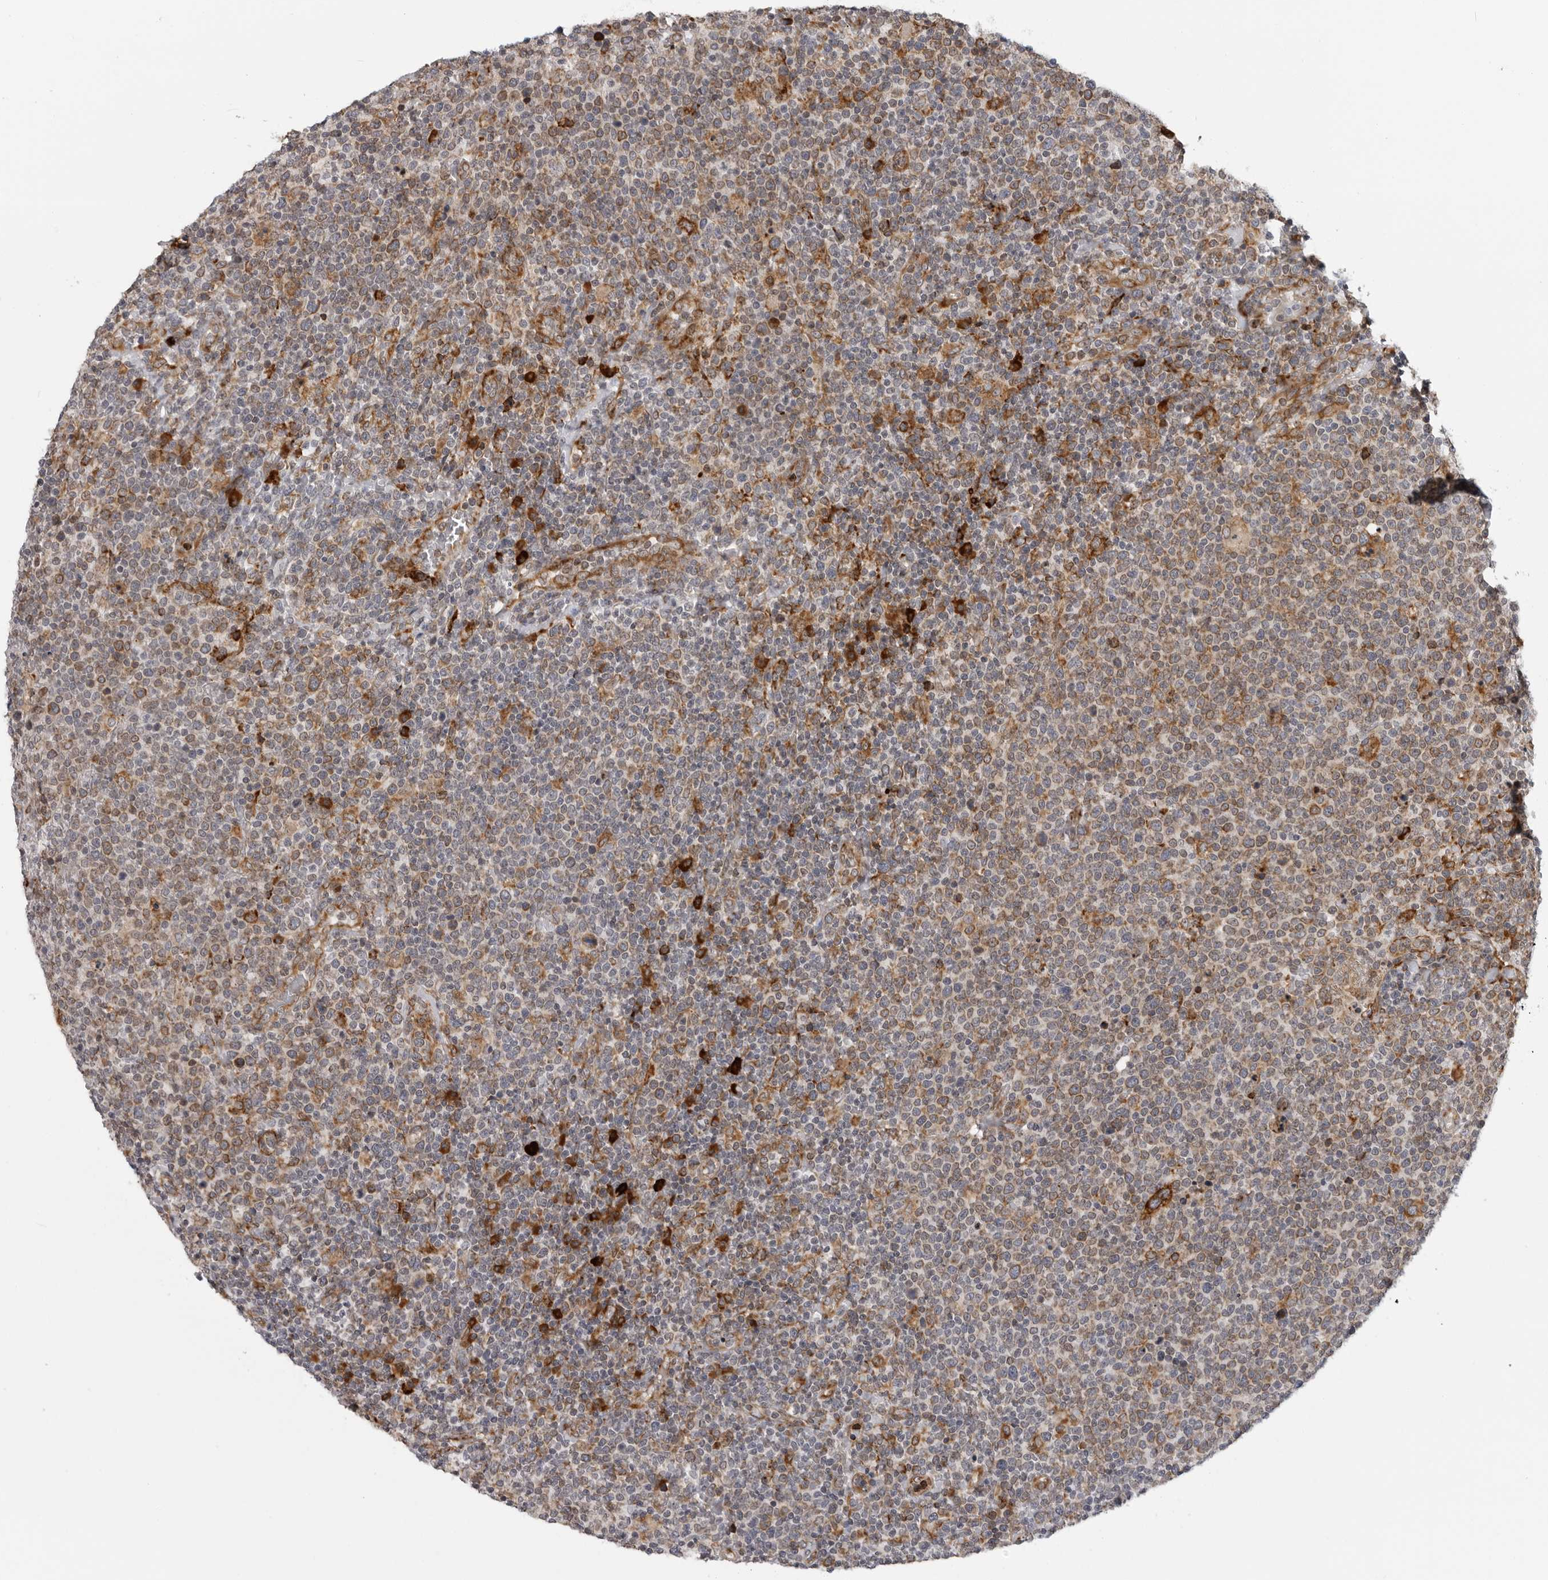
{"staining": {"intensity": "moderate", "quantity": "25%-75%", "location": "cytoplasmic/membranous"}, "tissue": "lymphoma", "cell_type": "Tumor cells", "image_type": "cancer", "snomed": [{"axis": "morphology", "description": "Malignant lymphoma, non-Hodgkin's type, High grade"}, {"axis": "topography", "description": "Lymph node"}], "caption": "Brown immunohistochemical staining in lymphoma demonstrates moderate cytoplasmic/membranous staining in approximately 25%-75% of tumor cells.", "gene": "ALPK2", "patient": {"sex": "male", "age": 61}}